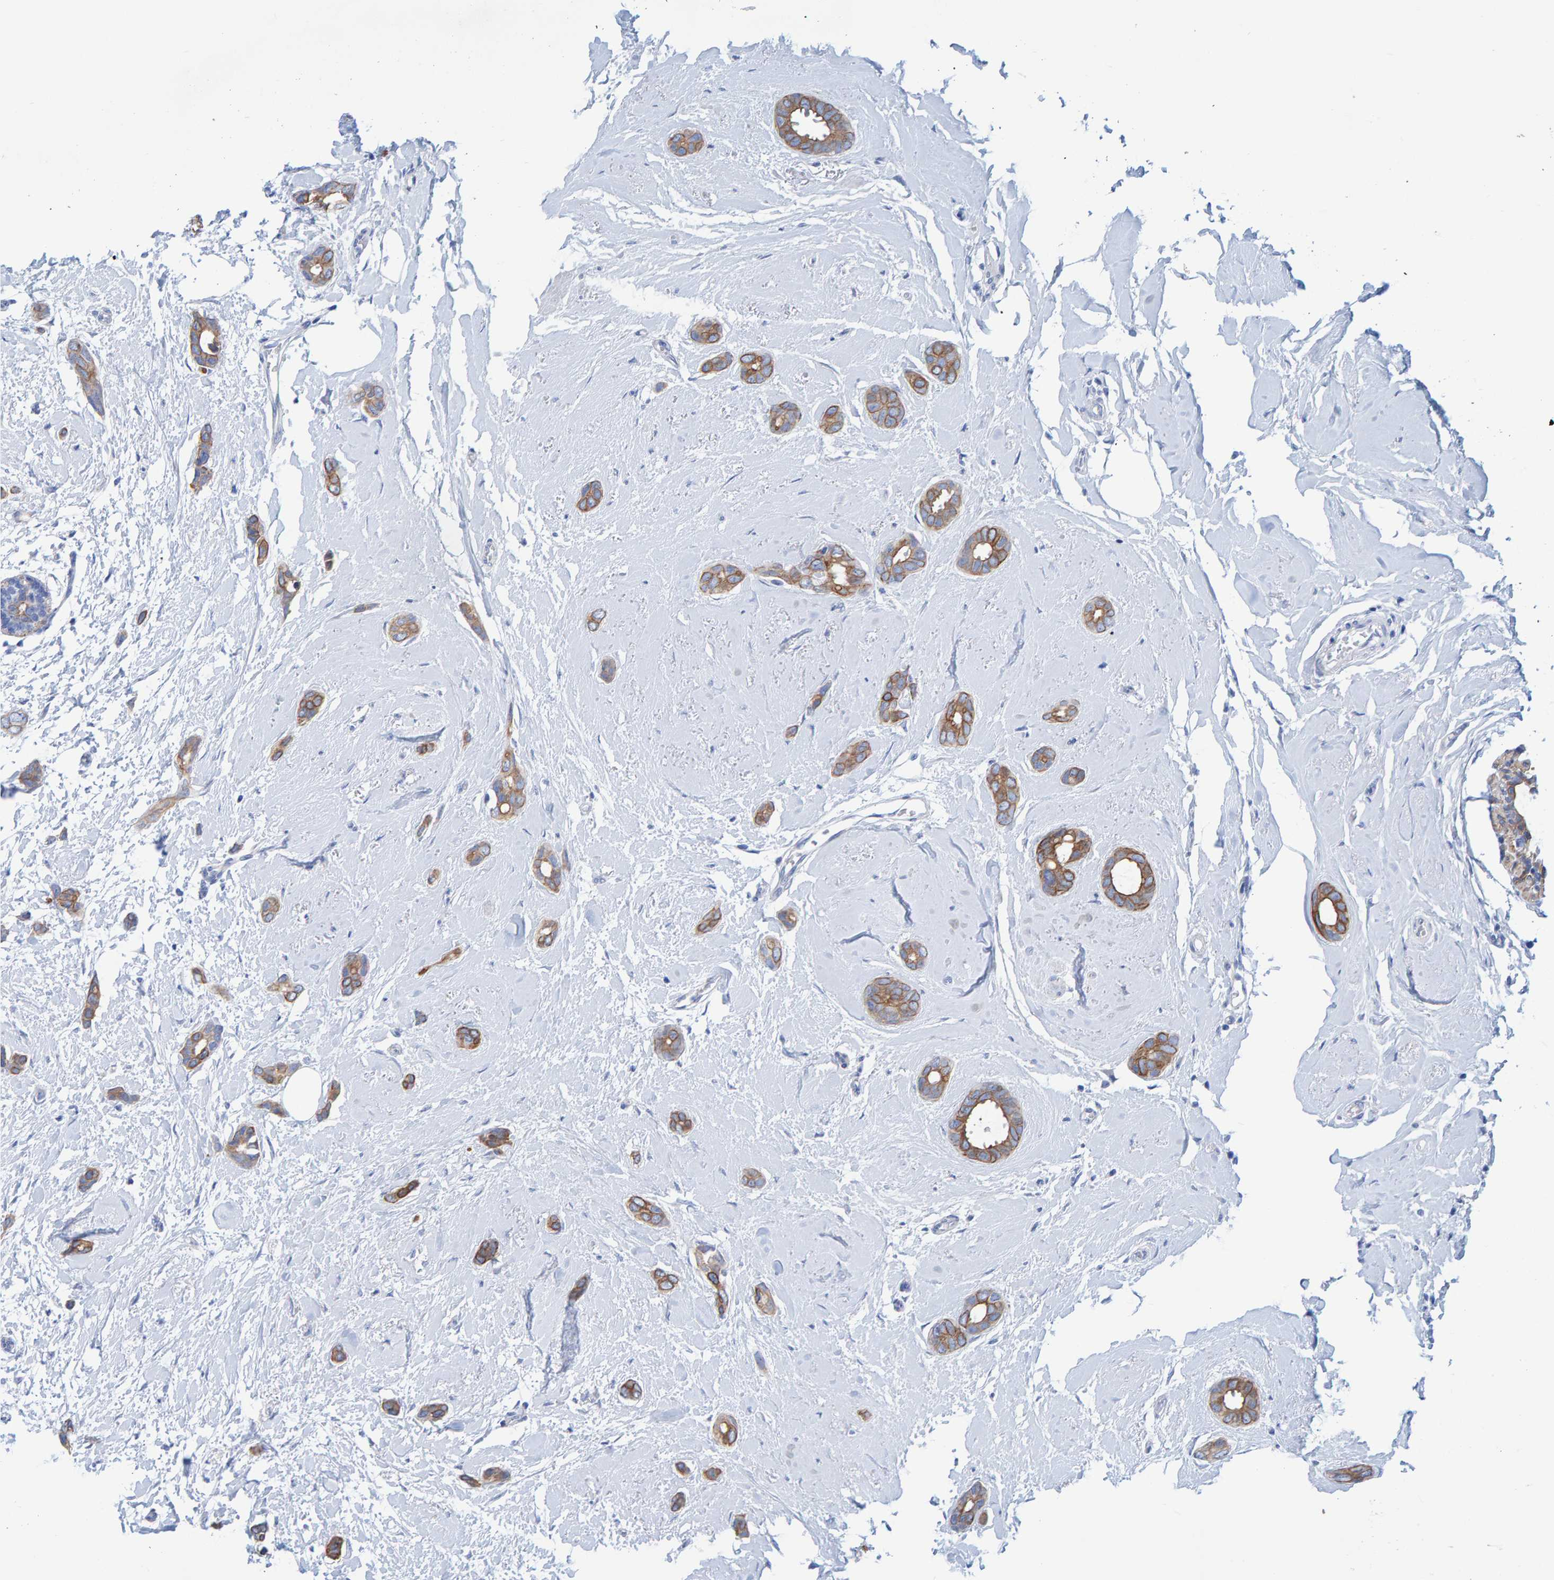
{"staining": {"intensity": "moderate", "quantity": "25%-75%", "location": "cytoplasmic/membranous"}, "tissue": "breast cancer", "cell_type": "Tumor cells", "image_type": "cancer", "snomed": [{"axis": "morphology", "description": "Duct carcinoma"}, {"axis": "topography", "description": "Breast"}], "caption": "An IHC image of tumor tissue is shown. Protein staining in brown shows moderate cytoplasmic/membranous positivity in breast cancer within tumor cells.", "gene": "JAKMIP3", "patient": {"sex": "female", "age": 55}}